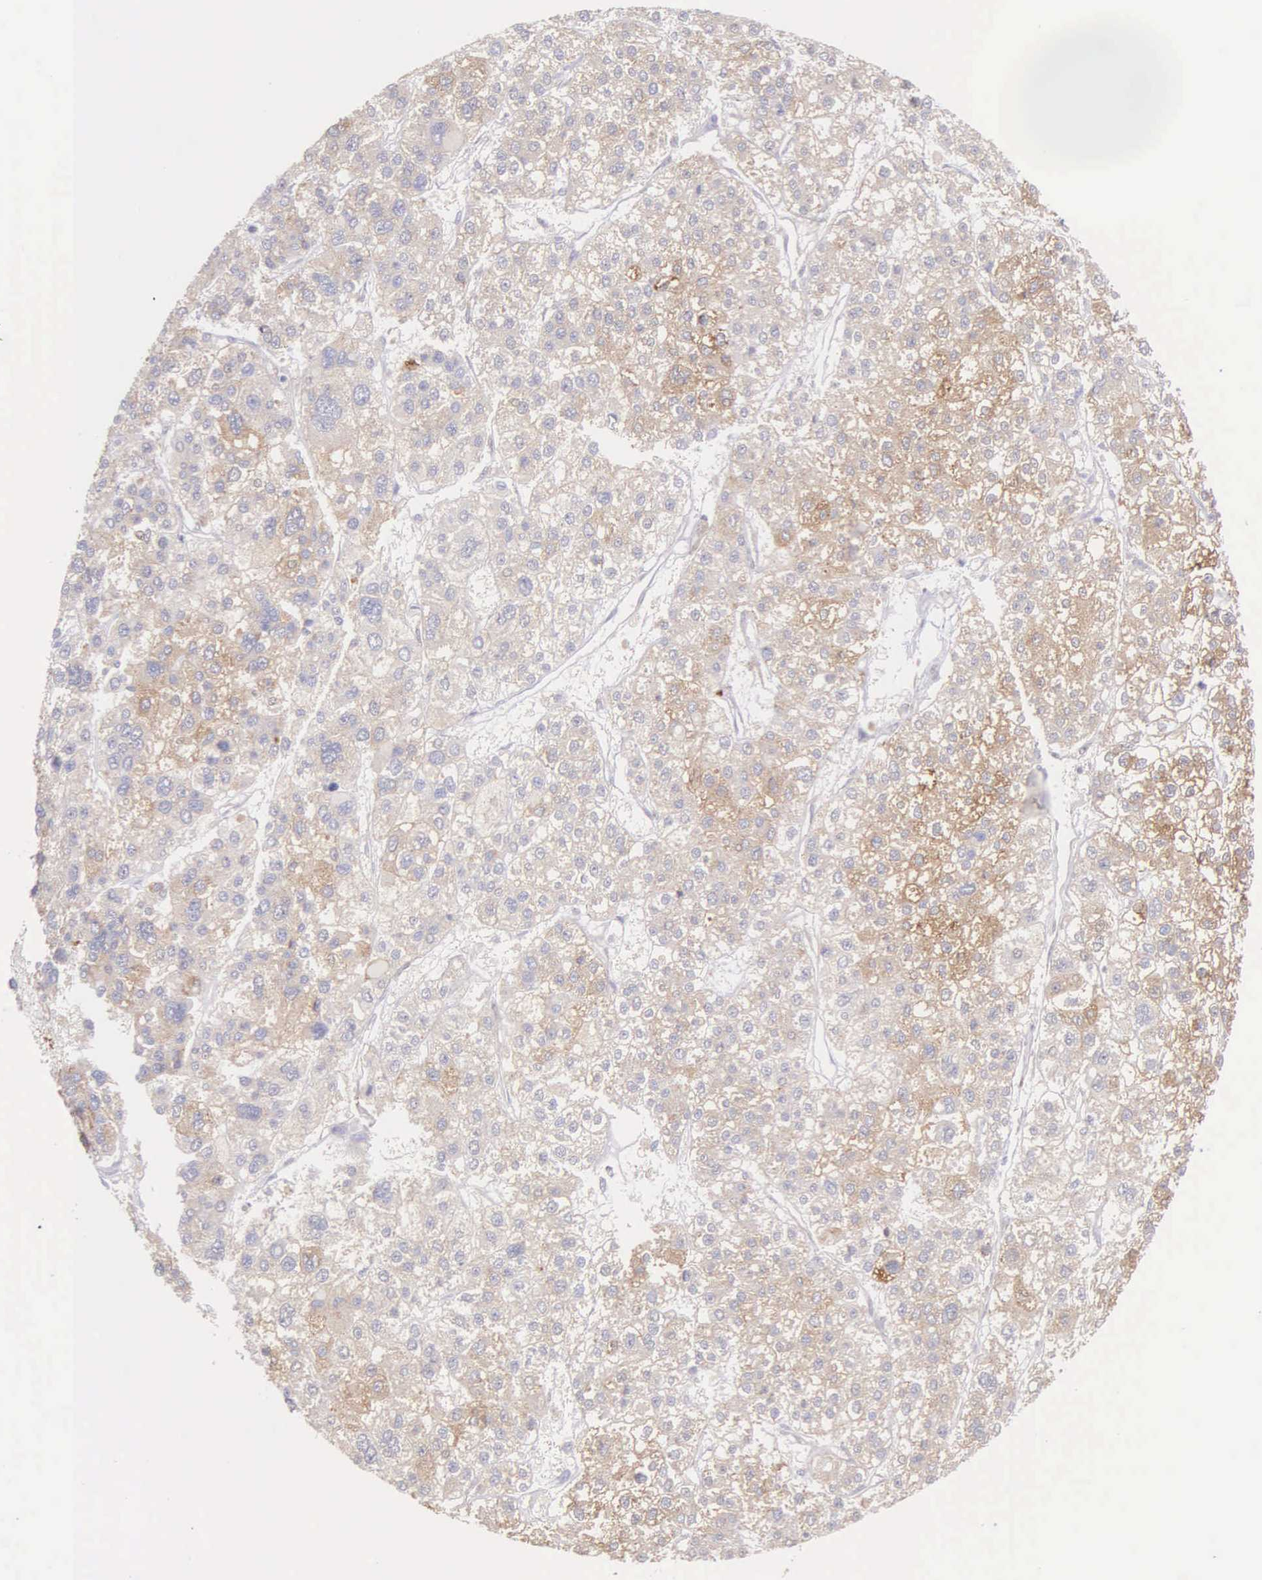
{"staining": {"intensity": "moderate", "quantity": ">75%", "location": "cytoplasmic/membranous"}, "tissue": "liver cancer", "cell_type": "Tumor cells", "image_type": "cancer", "snomed": [{"axis": "morphology", "description": "Carcinoma, Hepatocellular, NOS"}, {"axis": "topography", "description": "Liver"}], "caption": "Tumor cells exhibit medium levels of moderate cytoplasmic/membranous staining in about >75% of cells in liver cancer (hepatocellular carcinoma).", "gene": "NSDHL", "patient": {"sex": "female", "age": 85}}